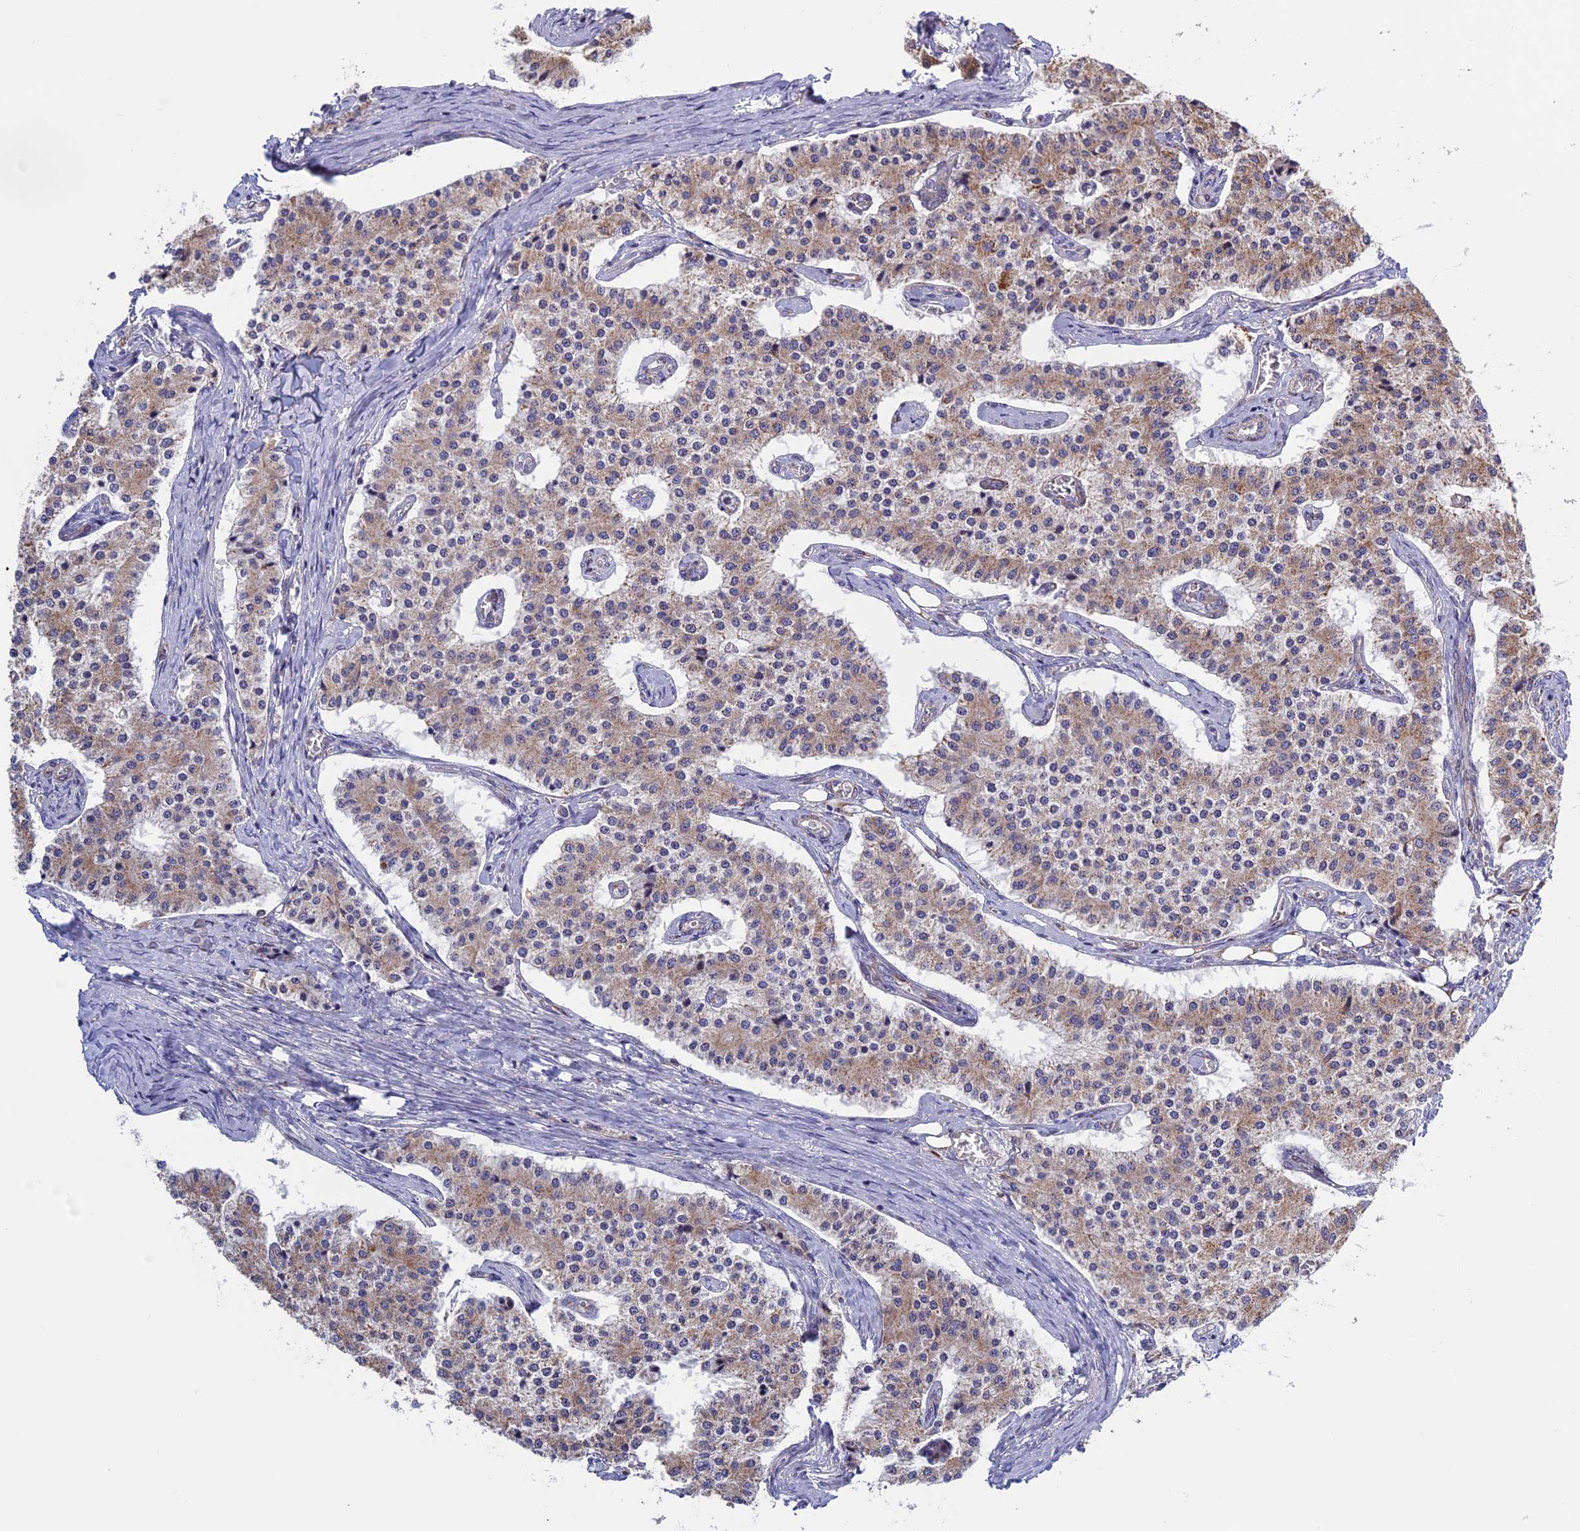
{"staining": {"intensity": "moderate", "quantity": ">75%", "location": "cytoplasmic/membranous"}, "tissue": "carcinoid", "cell_type": "Tumor cells", "image_type": "cancer", "snomed": [{"axis": "morphology", "description": "Carcinoid, malignant, NOS"}, {"axis": "topography", "description": "Colon"}], "caption": "Carcinoid stained for a protein (brown) displays moderate cytoplasmic/membranous positive expression in approximately >75% of tumor cells.", "gene": "ETFDH", "patient": {"sex": "female", "age": 52}}